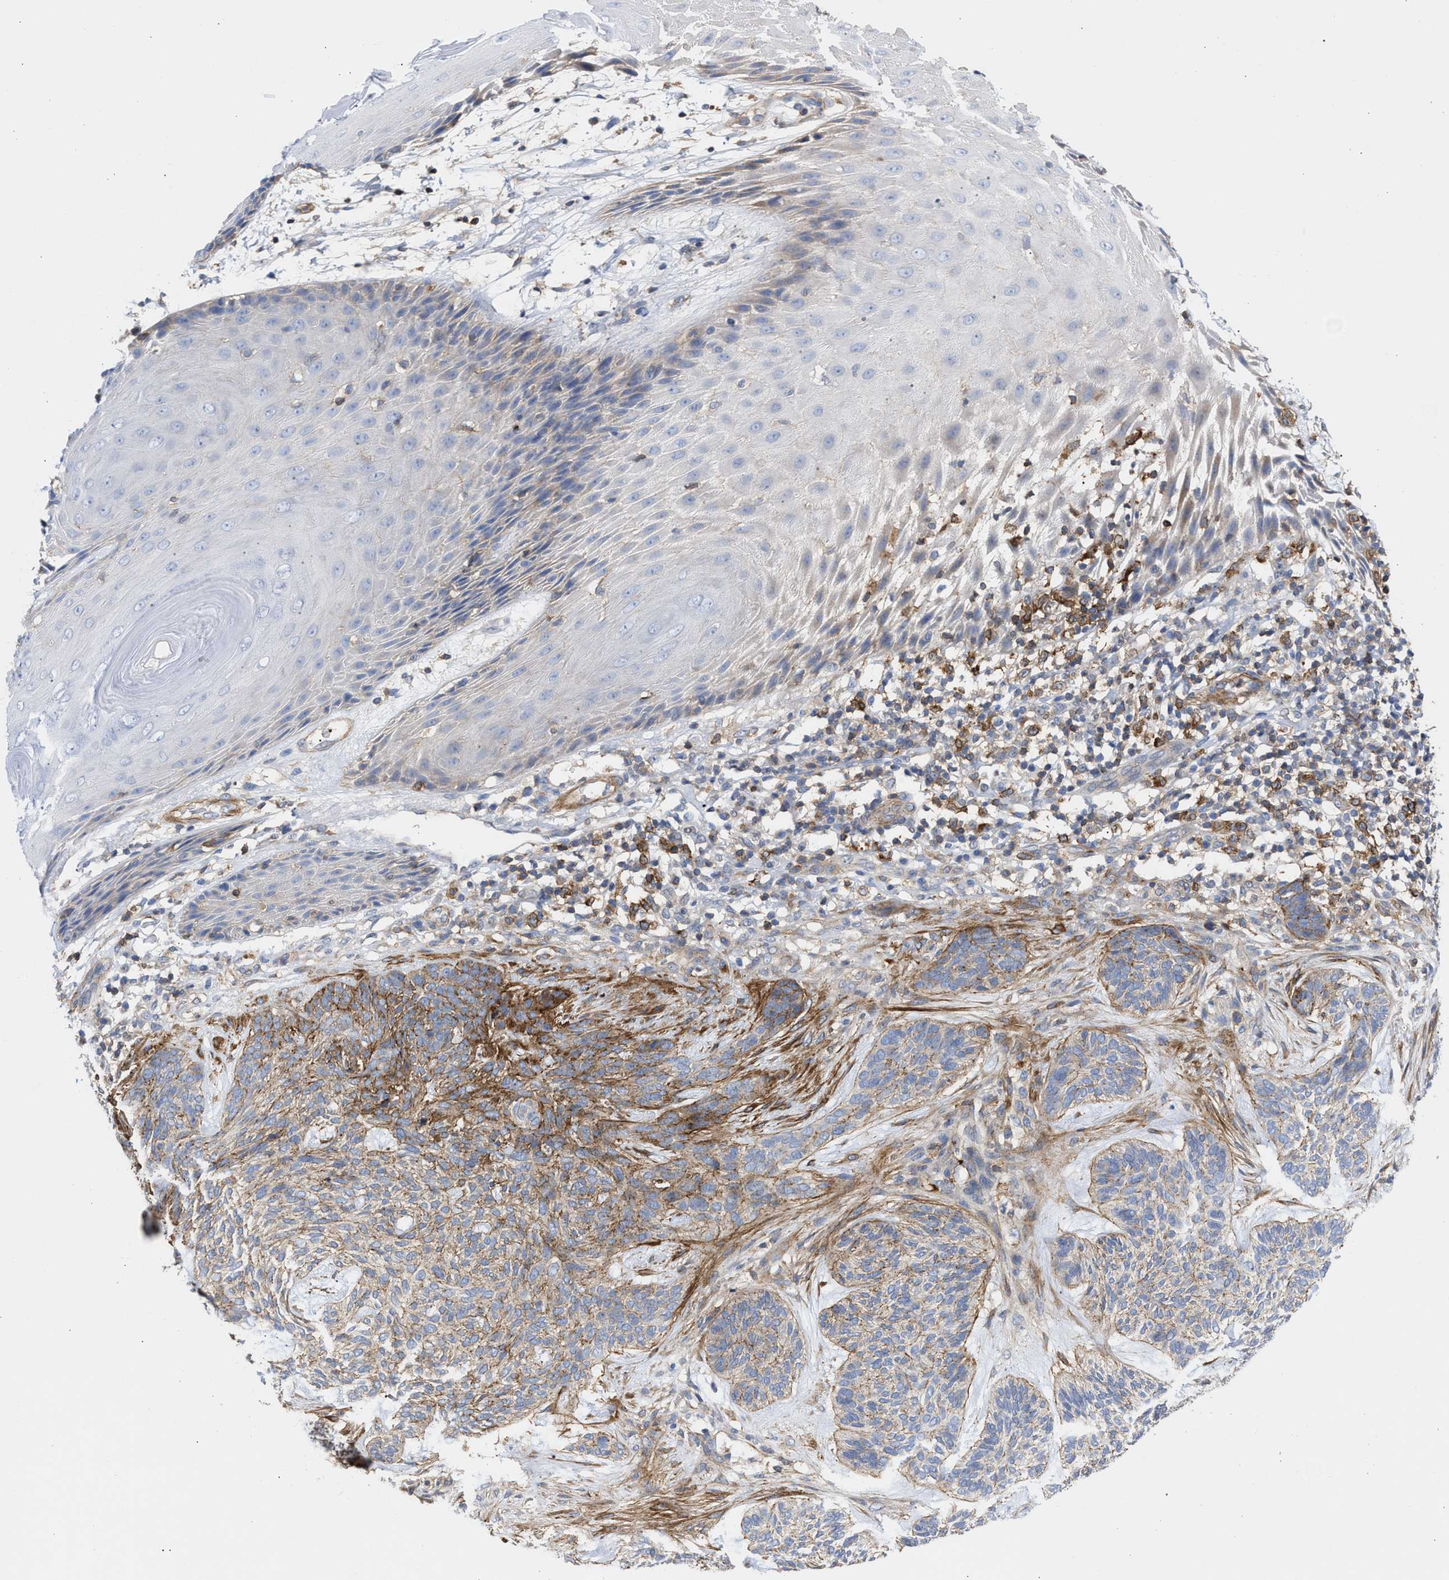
{"staining": {"intensity": "negative", "quantity": "none", "location": "none"}, "tissue": "skin cancer", "cell_type": "Tumor cells", "image_type": "cancer", "snomed": [{"axis": "morphology", "description": "Basal cell carcinoma"}, {"axis": "topography", "description": "Skin"}], "caption": "Immunohistochemistry (IHC) of skin cancer (basal cell carcinoma) displays no expression in tumor cells.", "gene": "HS3ST5", "patient": {"sex": "male", "age": 55}}